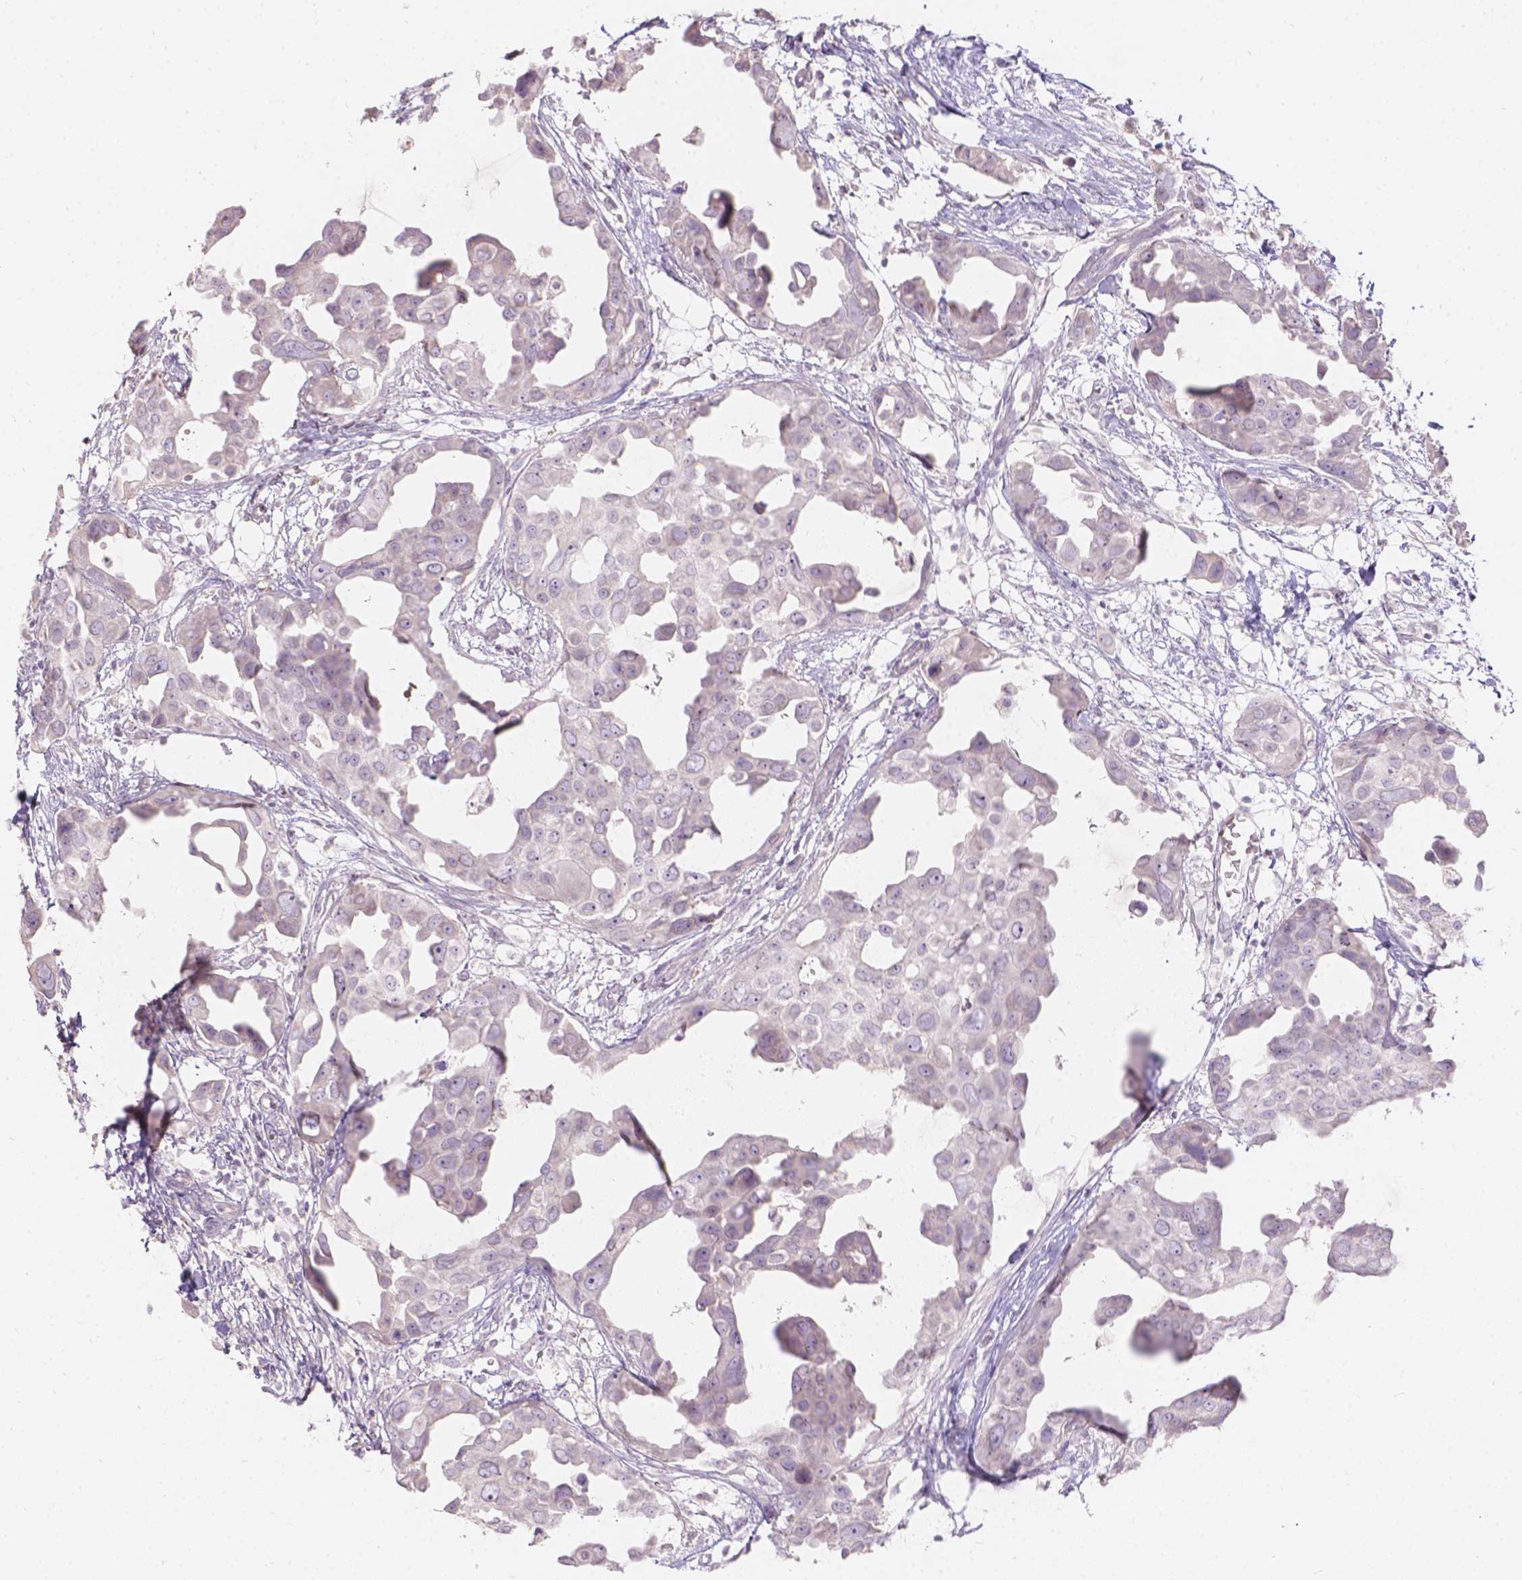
{"staining": {"intensity": "negative", "quantity": "none", "location": "none"}, "tissue": "breast cancer", "cell_type": "Tumor cells", "image_type": "cancer", "snomed": [{"axis": "morphology", "description": "Duct carcinoma"}, {"axis": "topography", "description": "Breast"}], "caption": "A histopathology image of human breast cancer is negative for staining in tumor cells.", "gene": "DCAF4L1", "patient": {"sex": "female", "age": 38}}